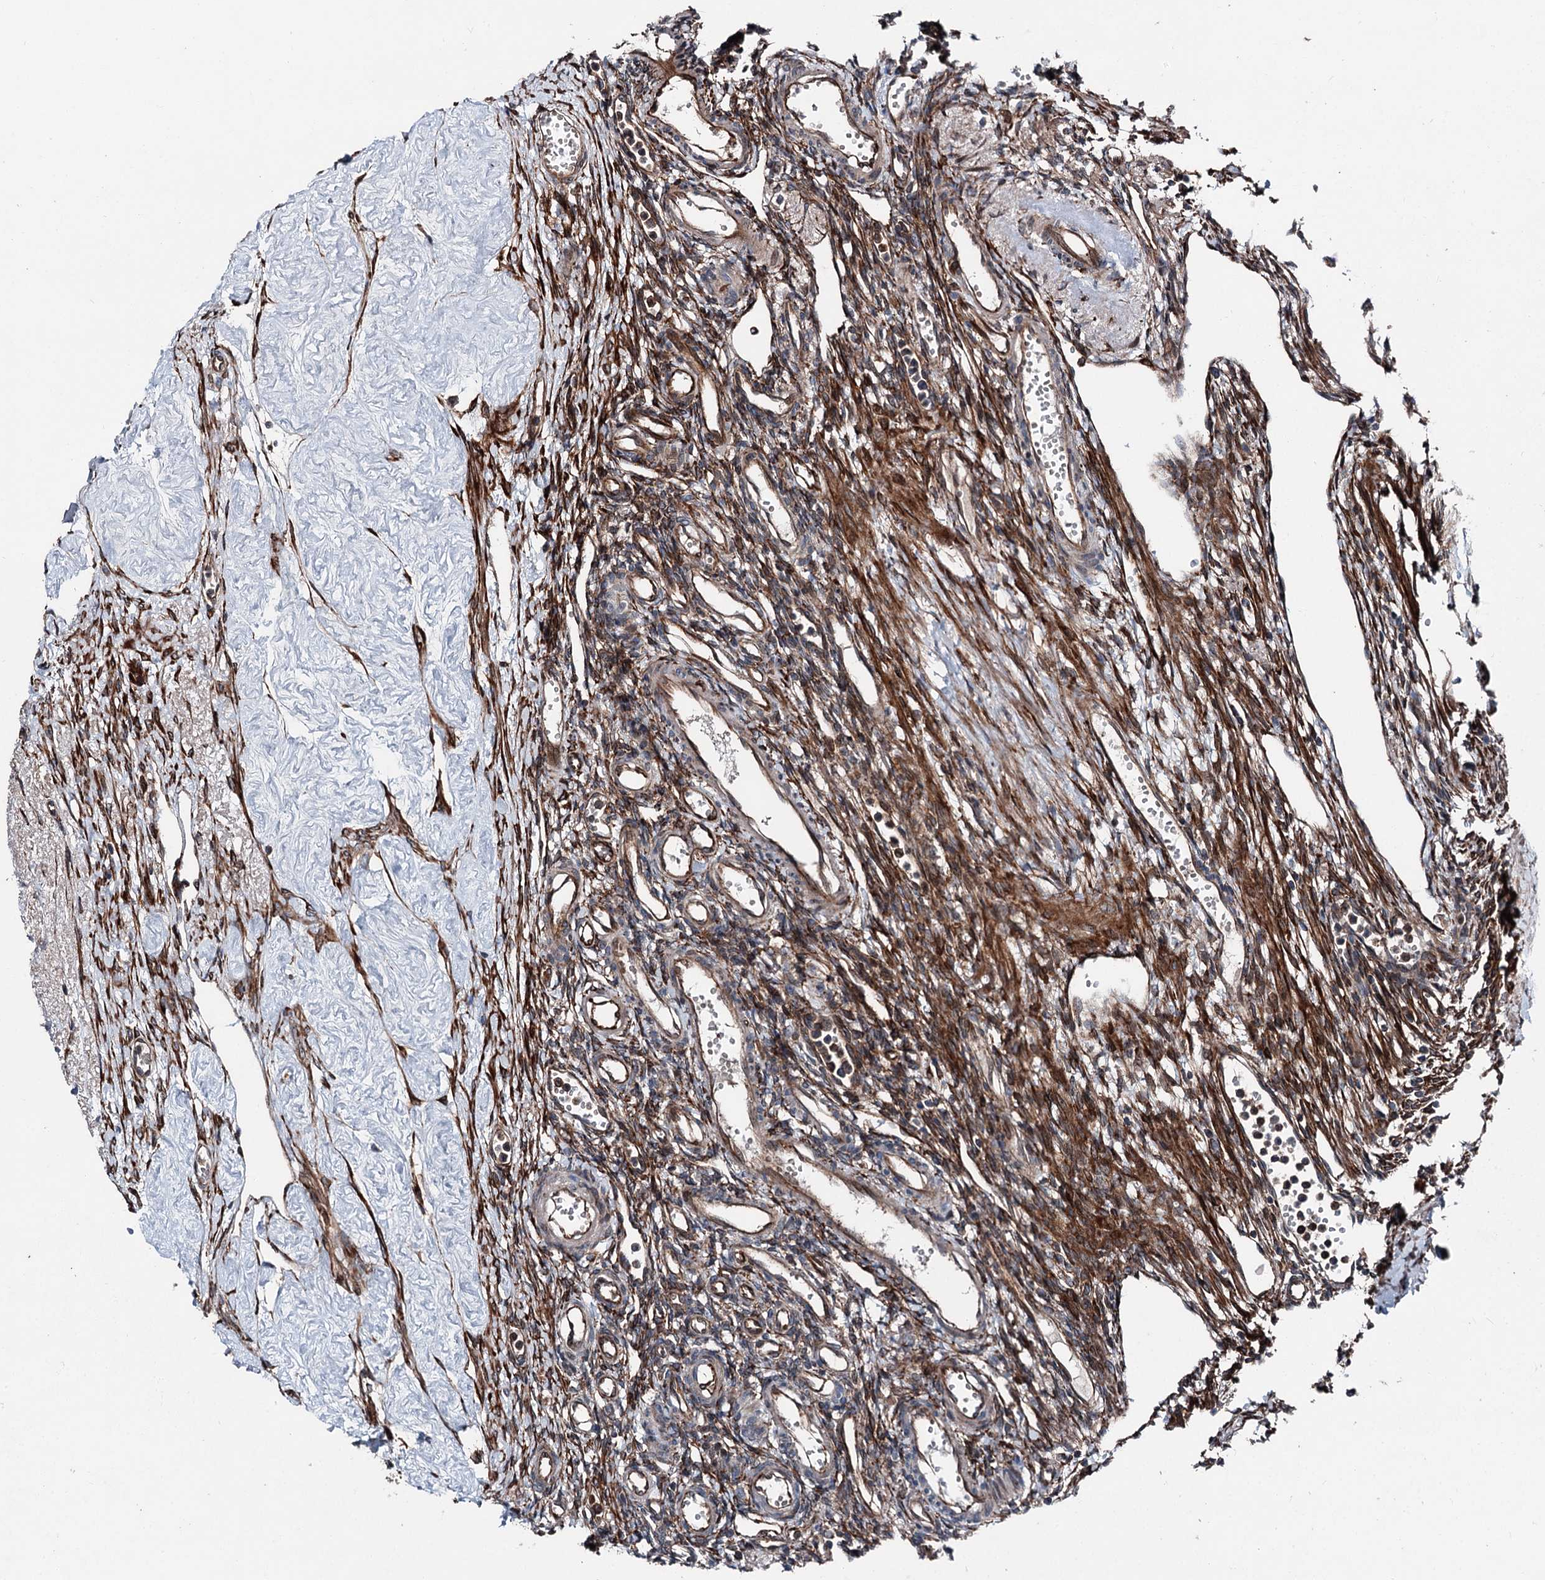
{"staining": {"intensity": "moderate", "quantity": "<25%", "location": "cytoplasmic/membranous"}, "tissue": "ovary", "cell_type": "Ovarian stroma cells", "image_type": "normal", "snomed": [{"axis": "morphology", "description": "Normal tissue, NOS"}, {"axis": "morphology", "description": "Cyst, NOS"}, {"axis": "topography", "description": "Ovary"}], "caption": "A photomicrograph showing moderate cytoplasmic/membranous expression in about <25% of ovarian stroma cells in normal ovary, as visualized by brown immunohistochemical staining.", "gene": "DDIAS", "patient": {"sex": "female", "age": 33}}